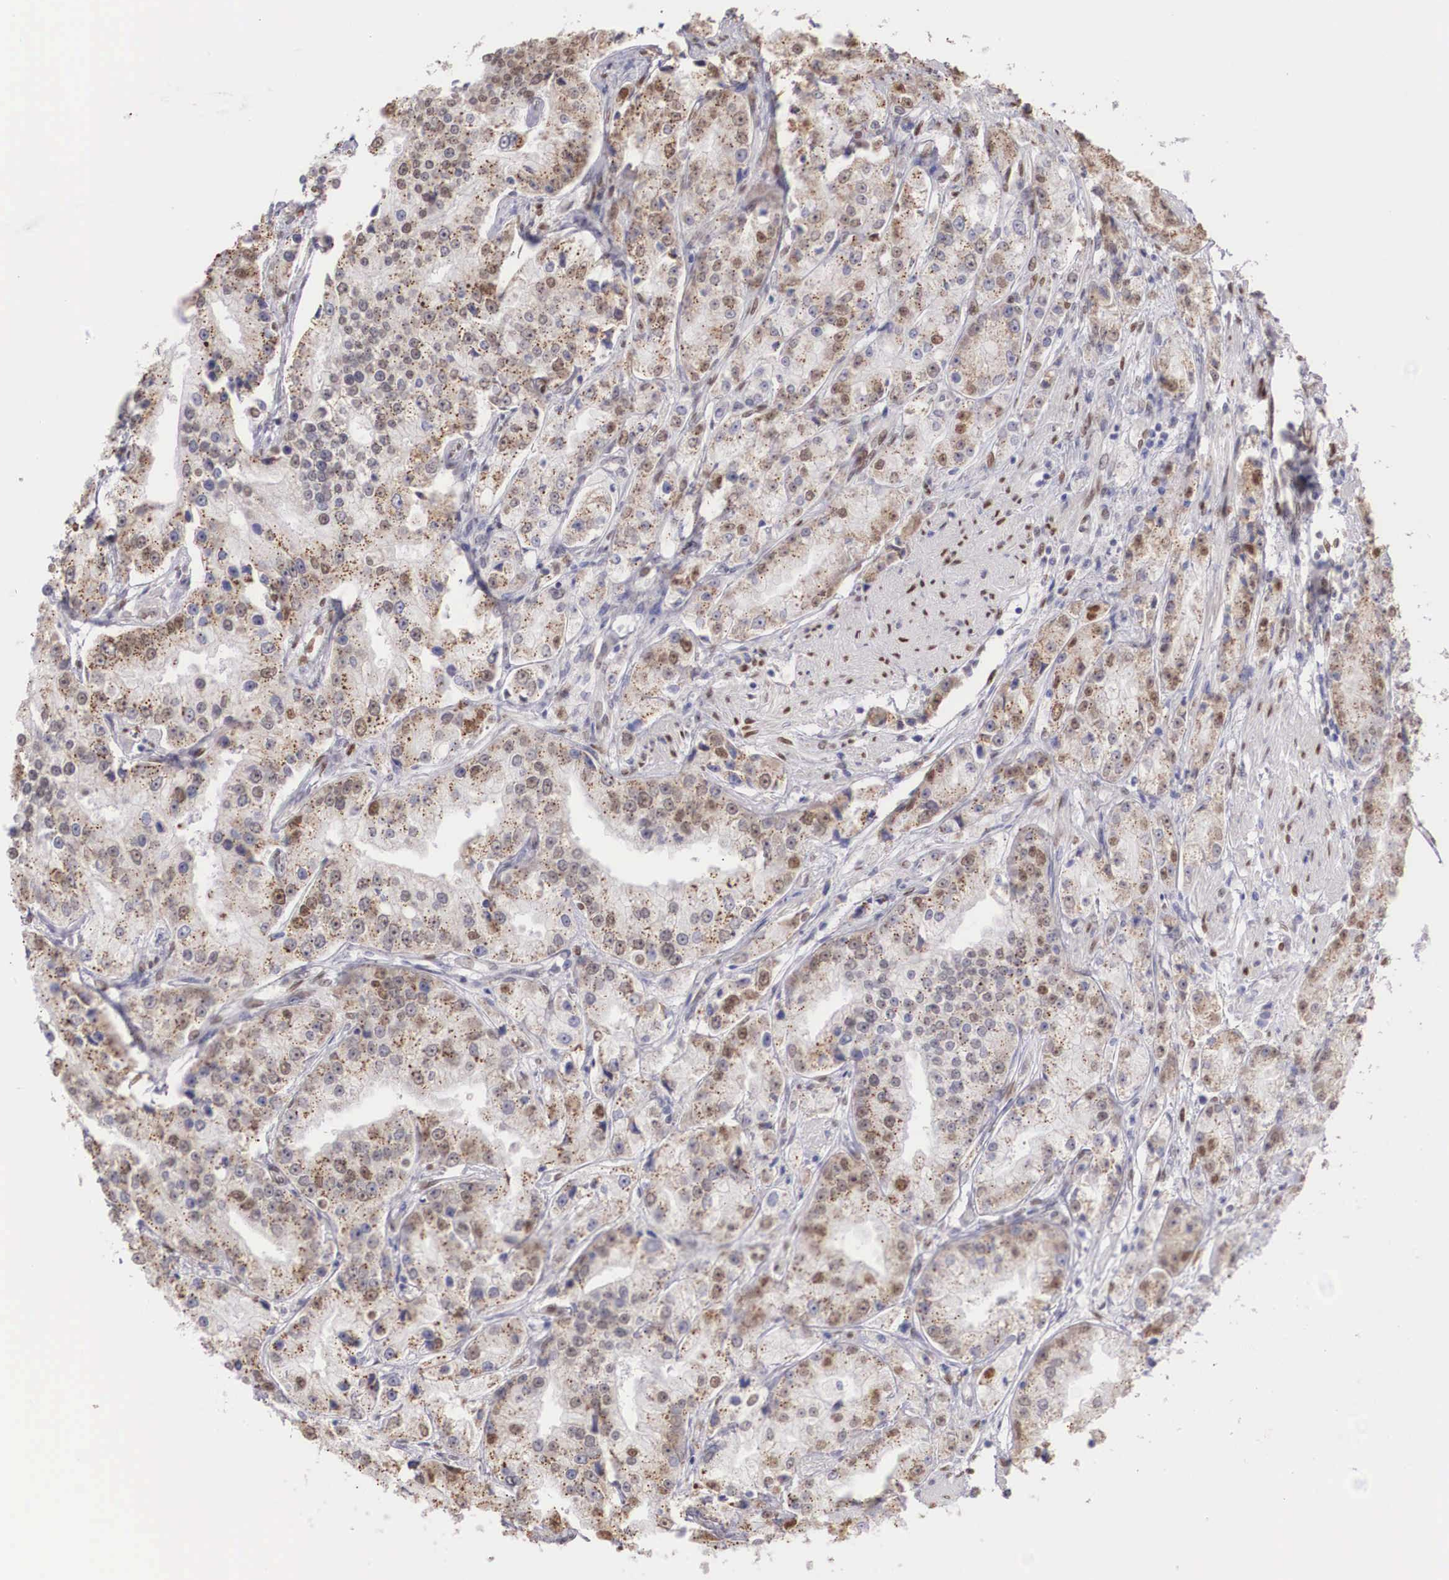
{"staining": {"intensity": "moderate", "quantity": "25%-75%", "location": "cytoplasmic/membranous,nuclear"}, "tissue": "prostate cancer", "cell_type": "Tumor cells", "image_type": "cancer", "snomed": [{"axis": "morphology", "description": "Adenocarcinoma, Medium grade"}, {"axis": "topography", "description": "Prostate"}], "caption": "Immunohistochemical staining of adenocarcinoma (medium-grade) (prostate) reveals medium levels of moderate cytoplasmic/membranous and nuclear staining in approximately 25%-75% of tumor cells.", "gene": "HMGN5", "patient": {"sex": "male", "age": 72}}